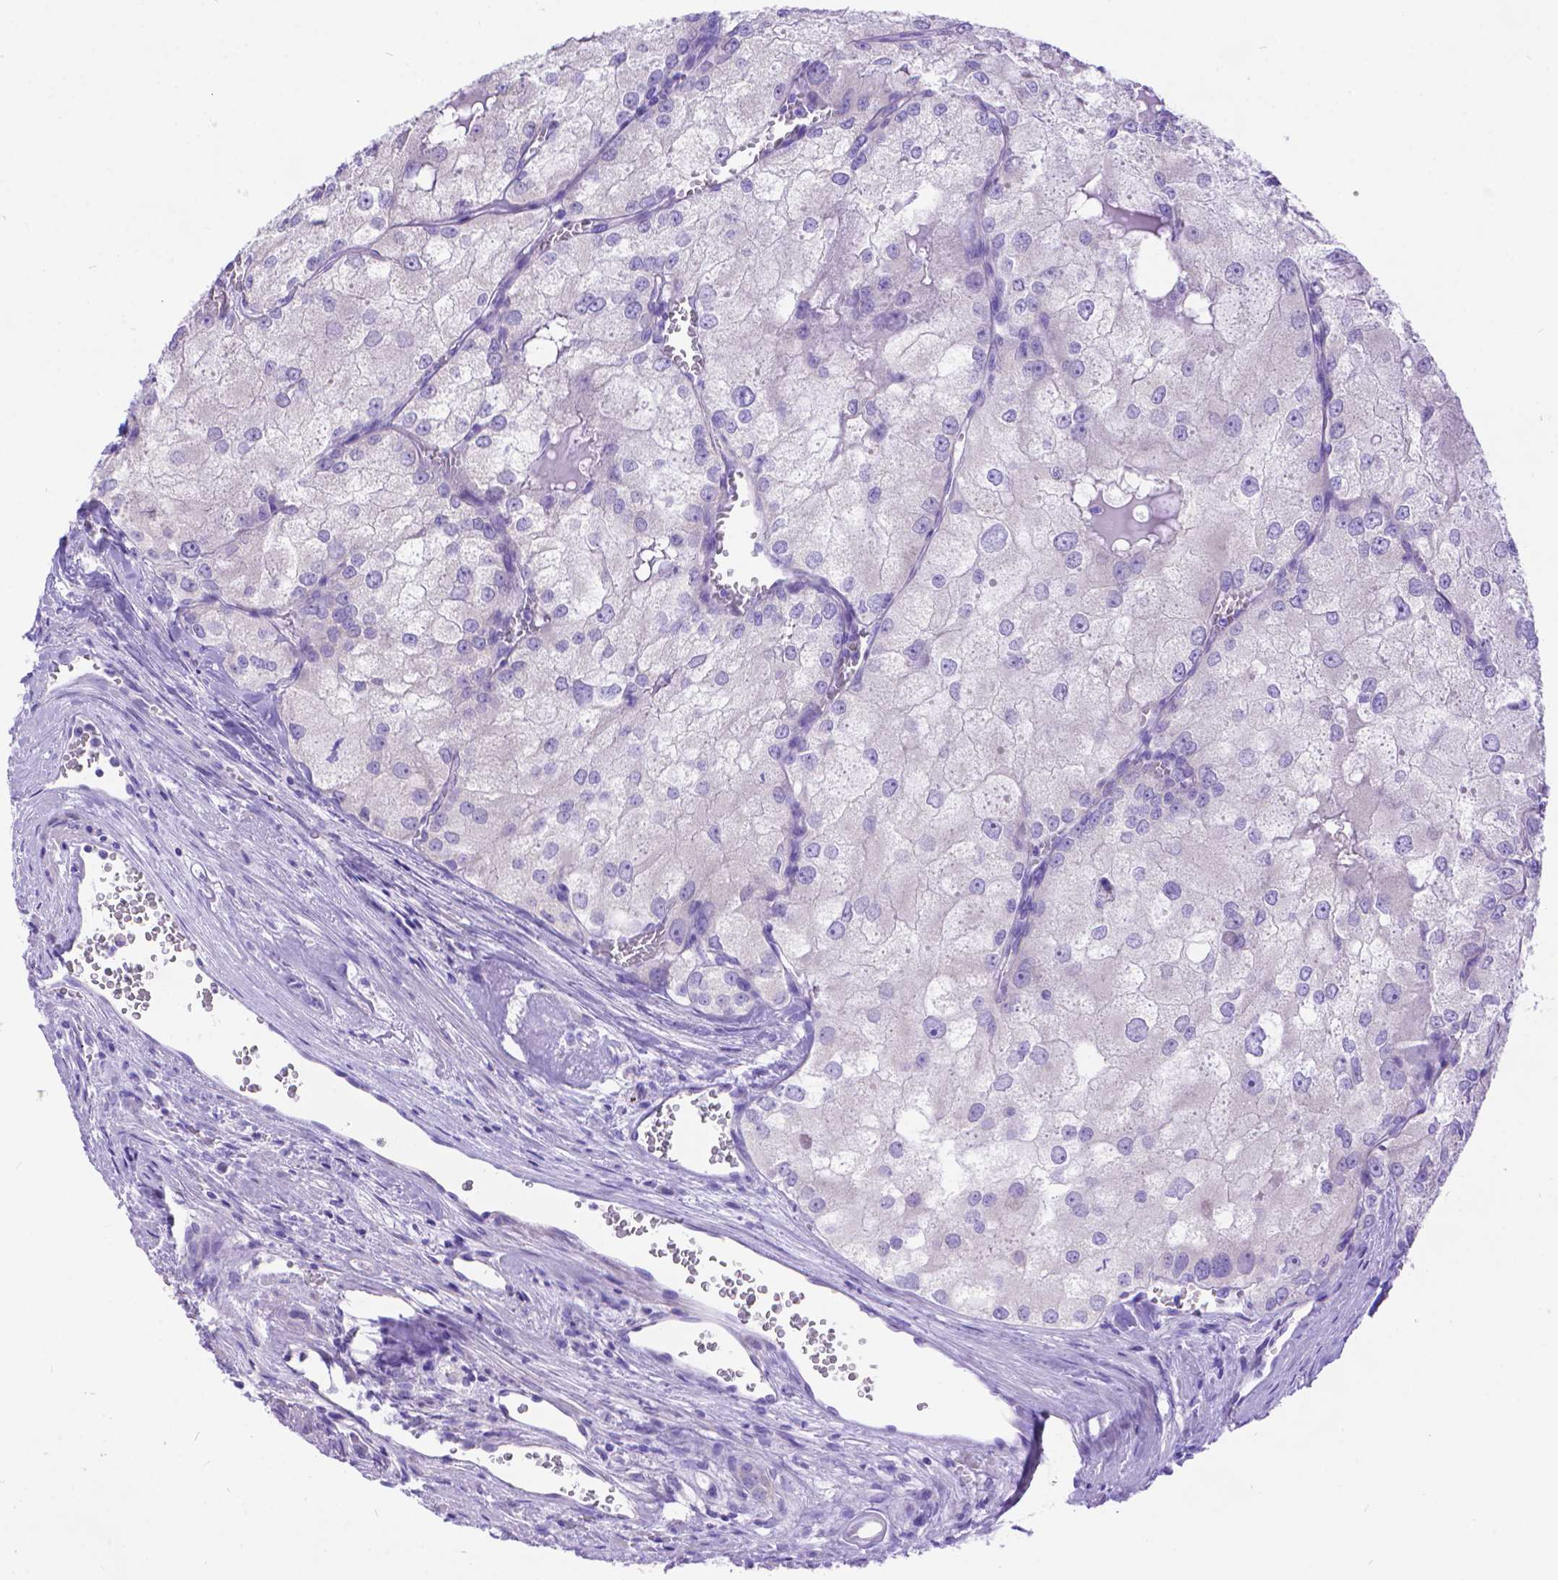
{"staining": {"intensity": "negative", "quantity": "none", "location": "none"}, "tissue": "renal cancer", "cell_type": "Tumor cells", "image_type": "cancer", "snomed": [{"axis": "morphology", "description": "Adenocarcinoma, NOS"}, {"axis": "topography", "description": "Kidney"}], "caption": "DAB (3,3'-diaminobenzidine) immunohistochemical staining of human renal adenocarcinoma shows no significant positivity in tumor cells.", "gene": "DHRS2", "patient": {"sex": "female", "age": 70}}